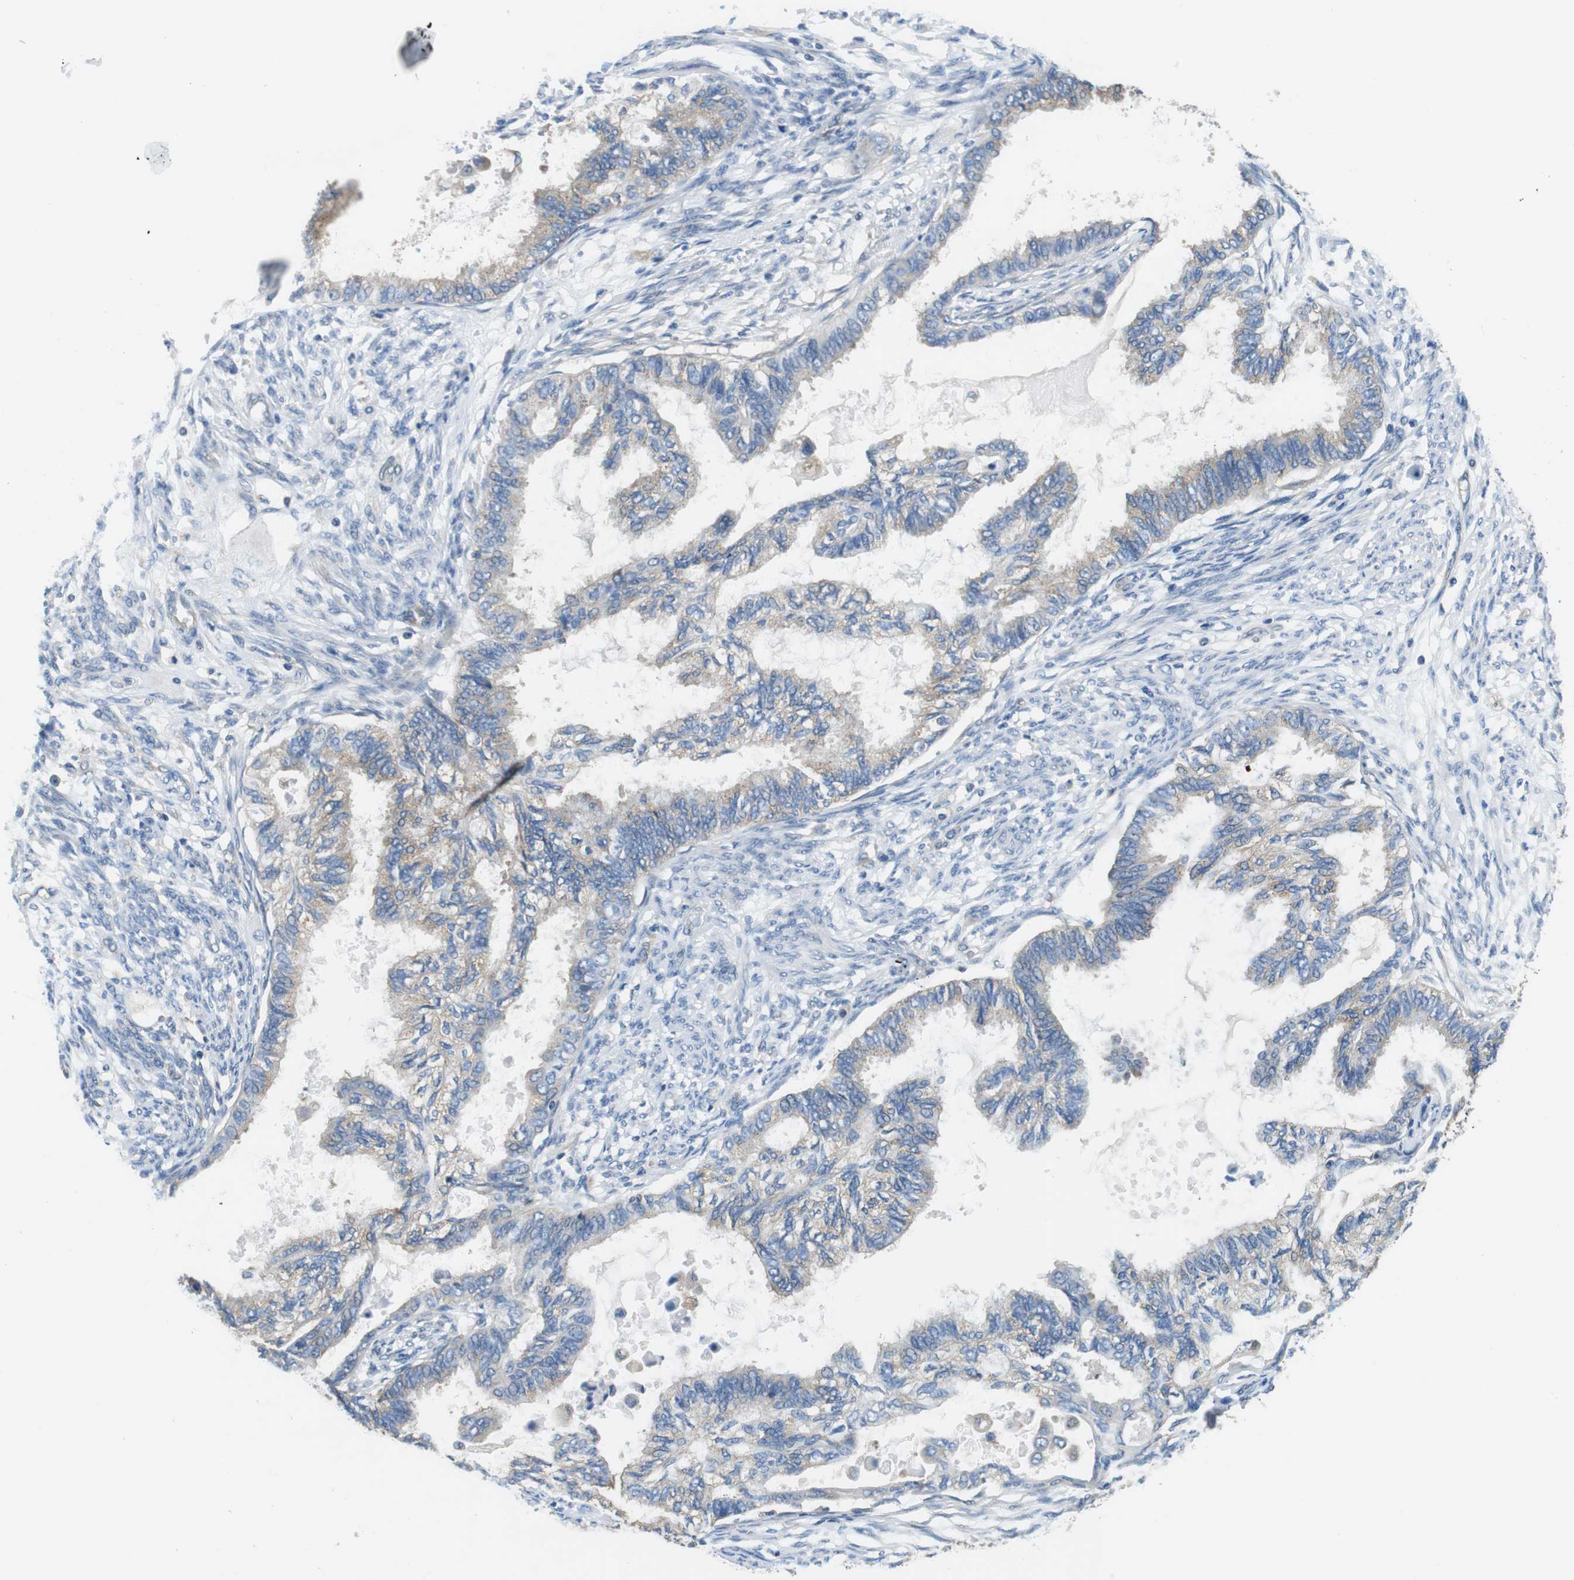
{"staining": {"intensity": "weak", "quantity": ">75%", "location": "cytoplasmic/membranous"}, "tissue": "cervical cancer", "cell_type": "Tumor cells", "image_type": "cancer", "snomed": [{"axis": "morphology", "description": "Normal tissue, NOS"}, {"axis": "morphology", "description": "Adenocarcinoma, NOS"}, {"axis": "topography", "description": "Cervix"}, {"axis": "topography", "description": "Endometrium"}], "caption": "Tumor cells reveal weak cytoplasmic/membranous staining in about >75% of cells in cervical cancer.", "gene": "DENND4C", "patient": {"sex": "female", "age": 86}}